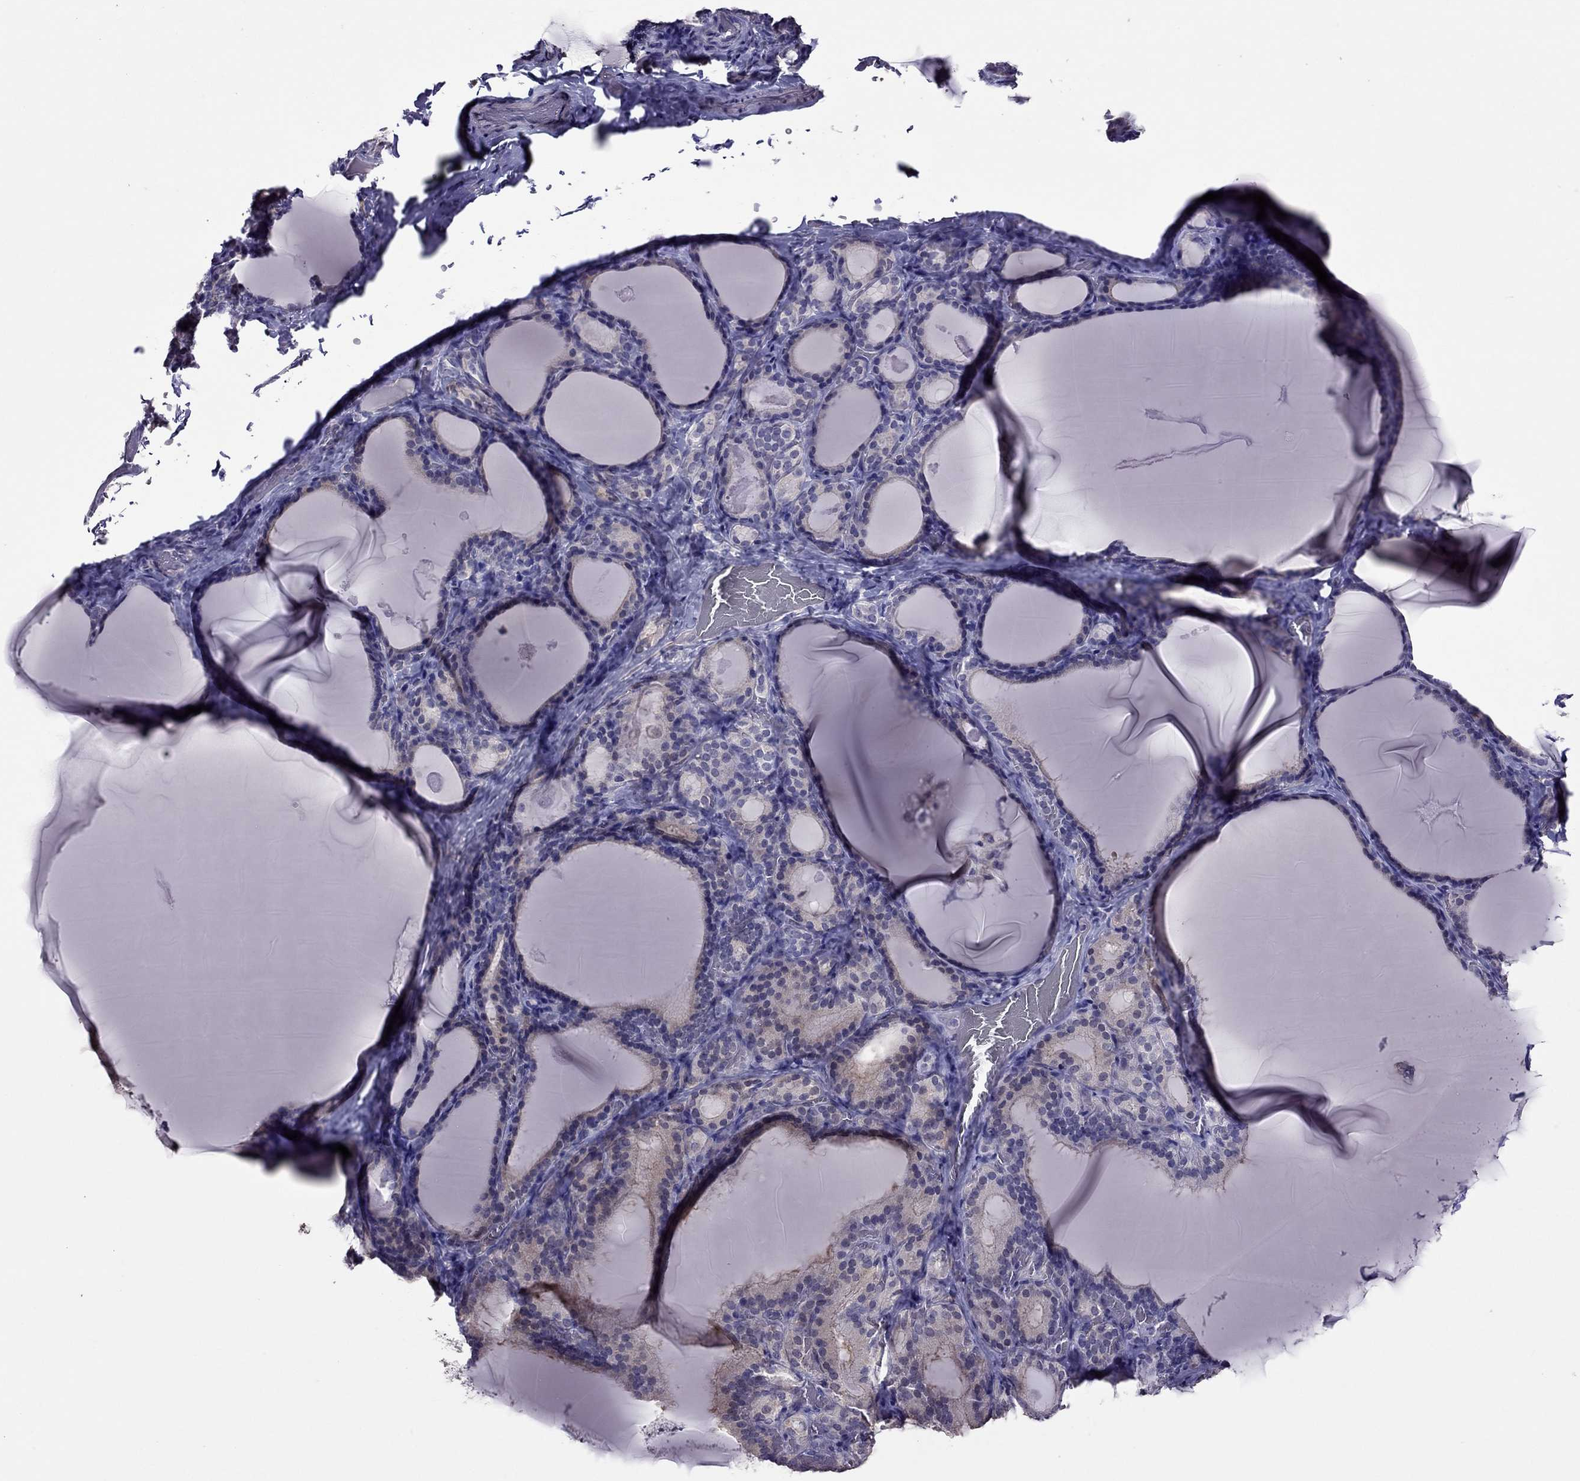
{"staining": {"intensity": "negative", "quantity": "none", "location": "none"}, "tissue": "thyroid gland", "cell_type": "Glandular cells", "image_type": "normal", "snomed": [{"axis": "morphology", "description": "Normal tissue, NOS"}, {"axis": "morphology", "description": "Hyperplasia, NOS"}, {"axis": "topography", "description": "Thyroid gland"}], "caption": "High magnification brightfield microscopy of normal thyroid gland stained with DAB (3,3'-diaminobenzidine) (brown) and counterstained with hematoxylin (blue): glandular cells show no significant expression.", "gene": "LRRC46", "patient": {"sex": "female", "age": 27}}